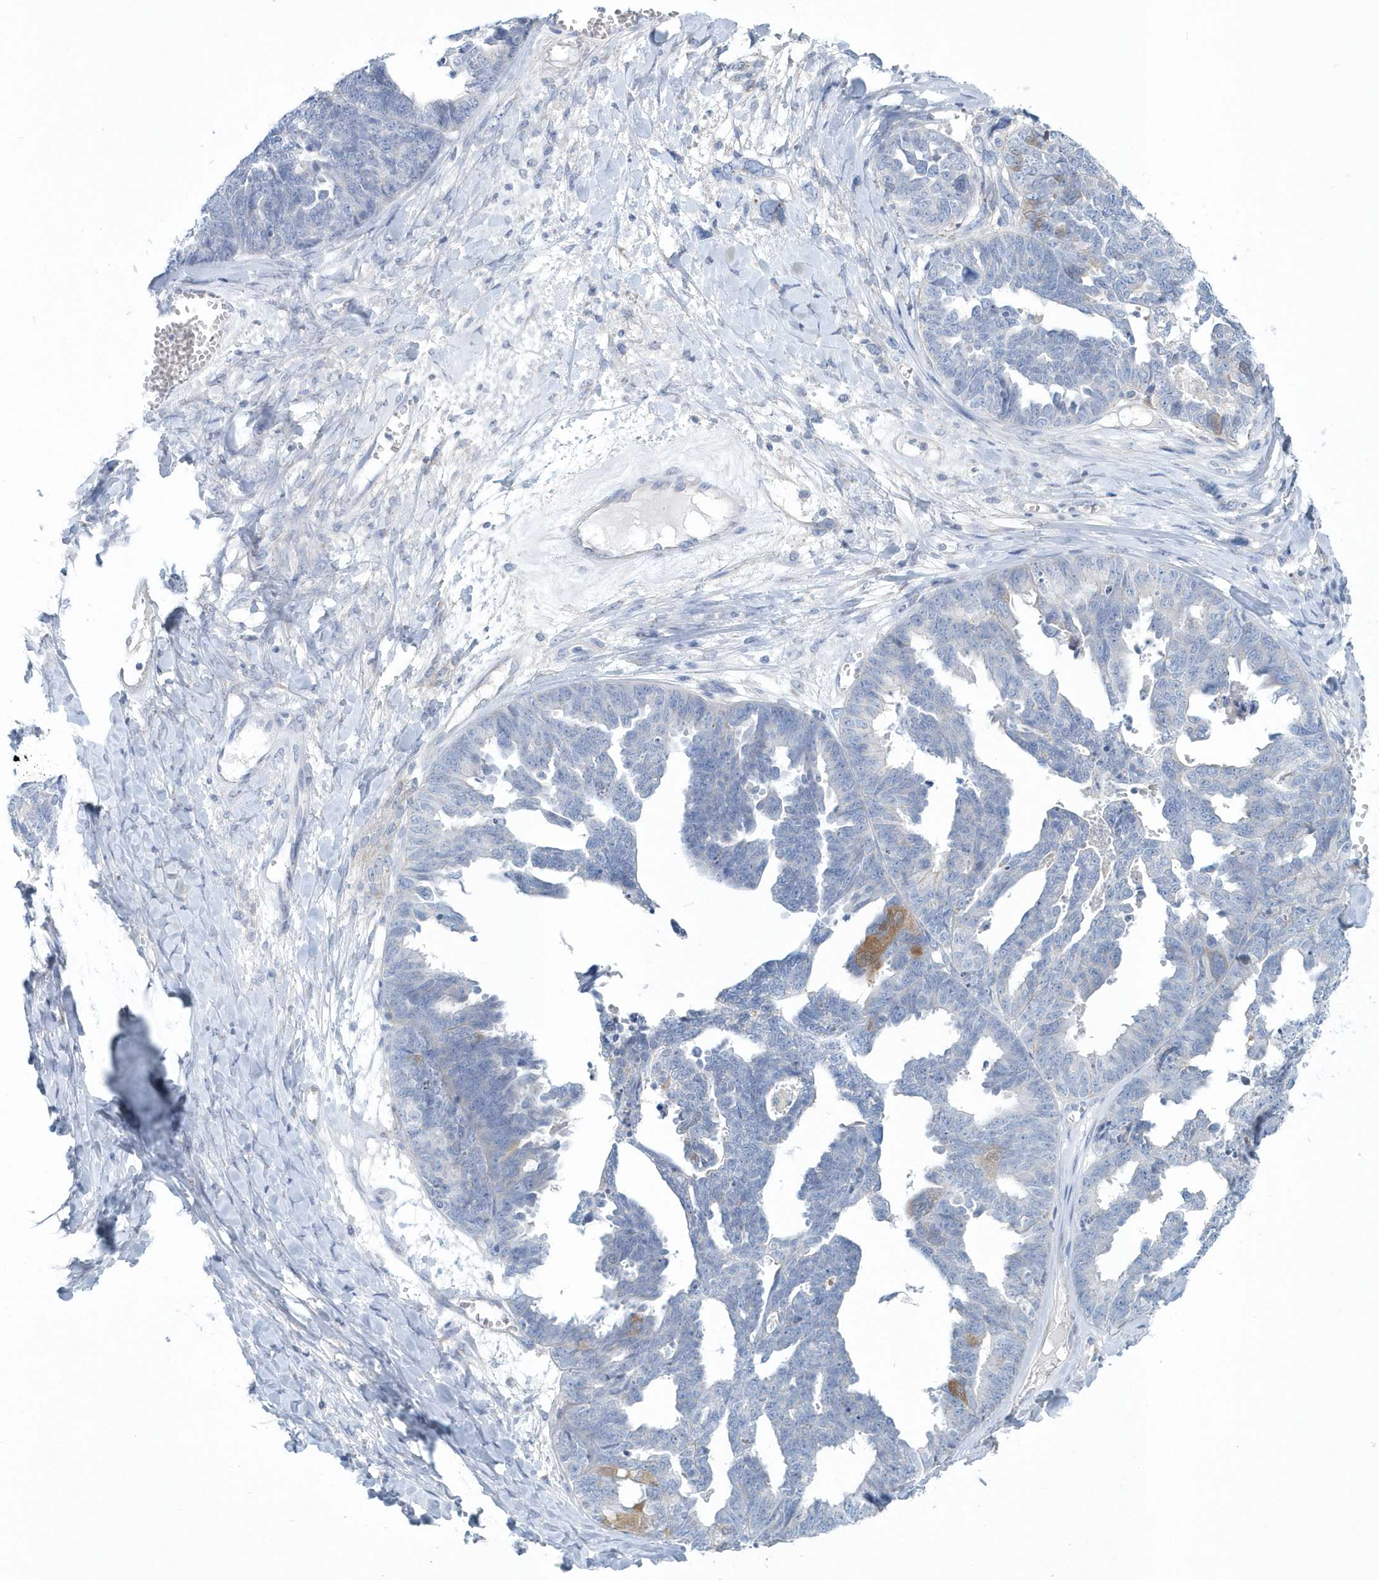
{"staining": {"intensity": "negative", "quantity": "none", "location": "none"}, "tissue": "ovarian cancer", "cell_type": "Tumor cells", "image_type": "cancer", "snomed": [{"axis": "morphology", "description": "Cystadenocarcinoma, serous, NOS"}, {"axis": "topography", "description": "Ovary"}], "caption": "Ovarian serous cystadenocarcinoma was stained to show a protein in brown. There is no significant positivity in tumor cells. The staining was performed using DAB (3,3'-diaminobenzidine) to visualize the protein expression in brown, while the nuclei were stained in blue with hematoxylin (Magnification: 20x).", "gene": "SPATA18", "patient": {"sex": "female", "age": 79}}